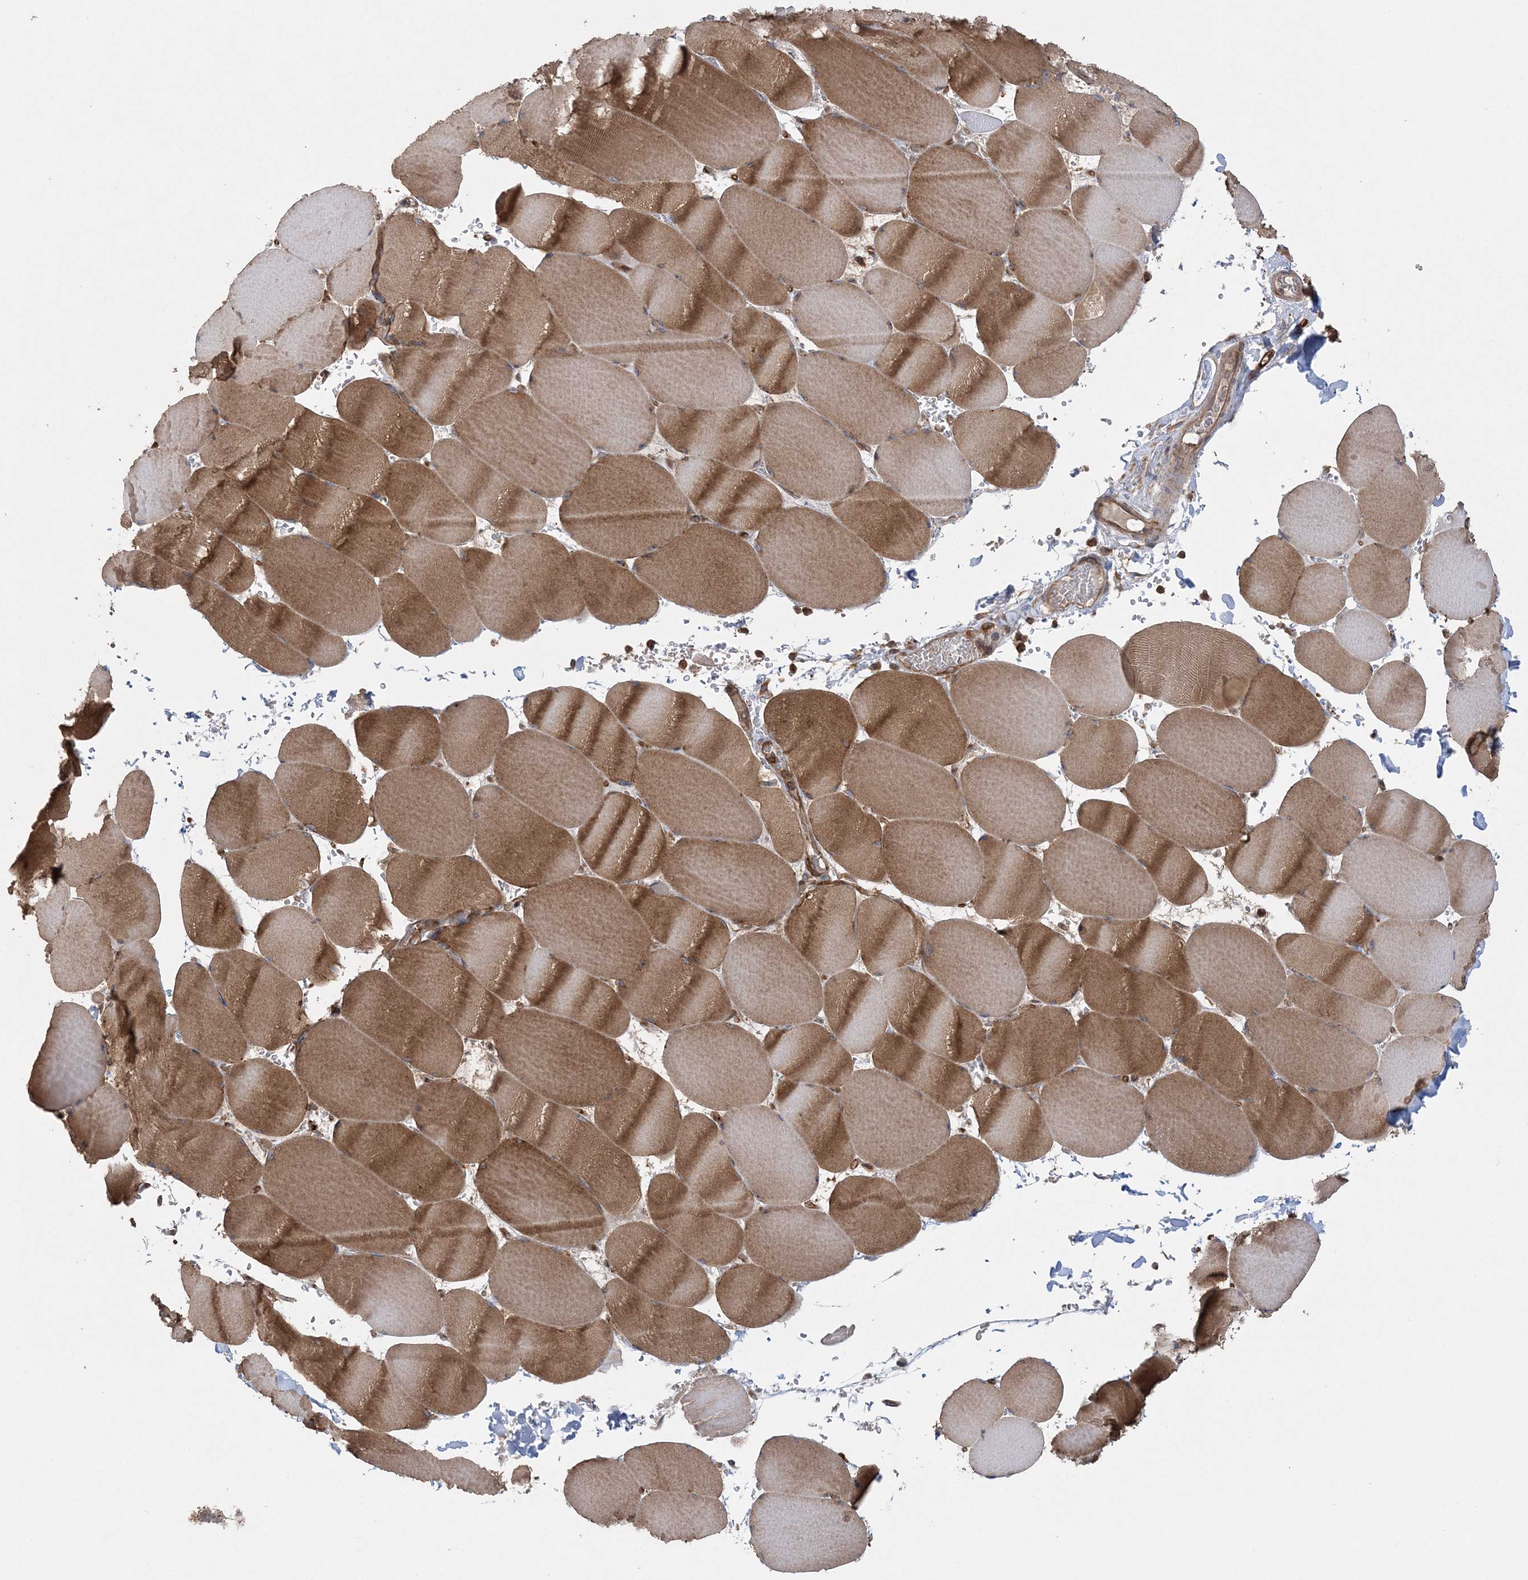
{"staining": {"intensity": "moderate", "quantity": ">75%", "location": "cytoplasmic/membranous"}, "tissue": "skeletal muscle", "cell_type": "Myocytes", "image_type": "normal", "snomed": [{"axis": "morphology", "description": "Normal tissue, NOS"}, {"axis": "topography", "description": "Skeletal muscle"}, {"axis": "topography", "description": "Head-Neck"}], "caption": "High-power microscopy captured an immunohistochemistry (IHC) micrograph of benign skeletal muscle, revealing moderate cytoplasmic/membranous expression in about >75% of myocytes.", "gene": "ACAP2", "patient": {"sex": "male", "age": 66}}